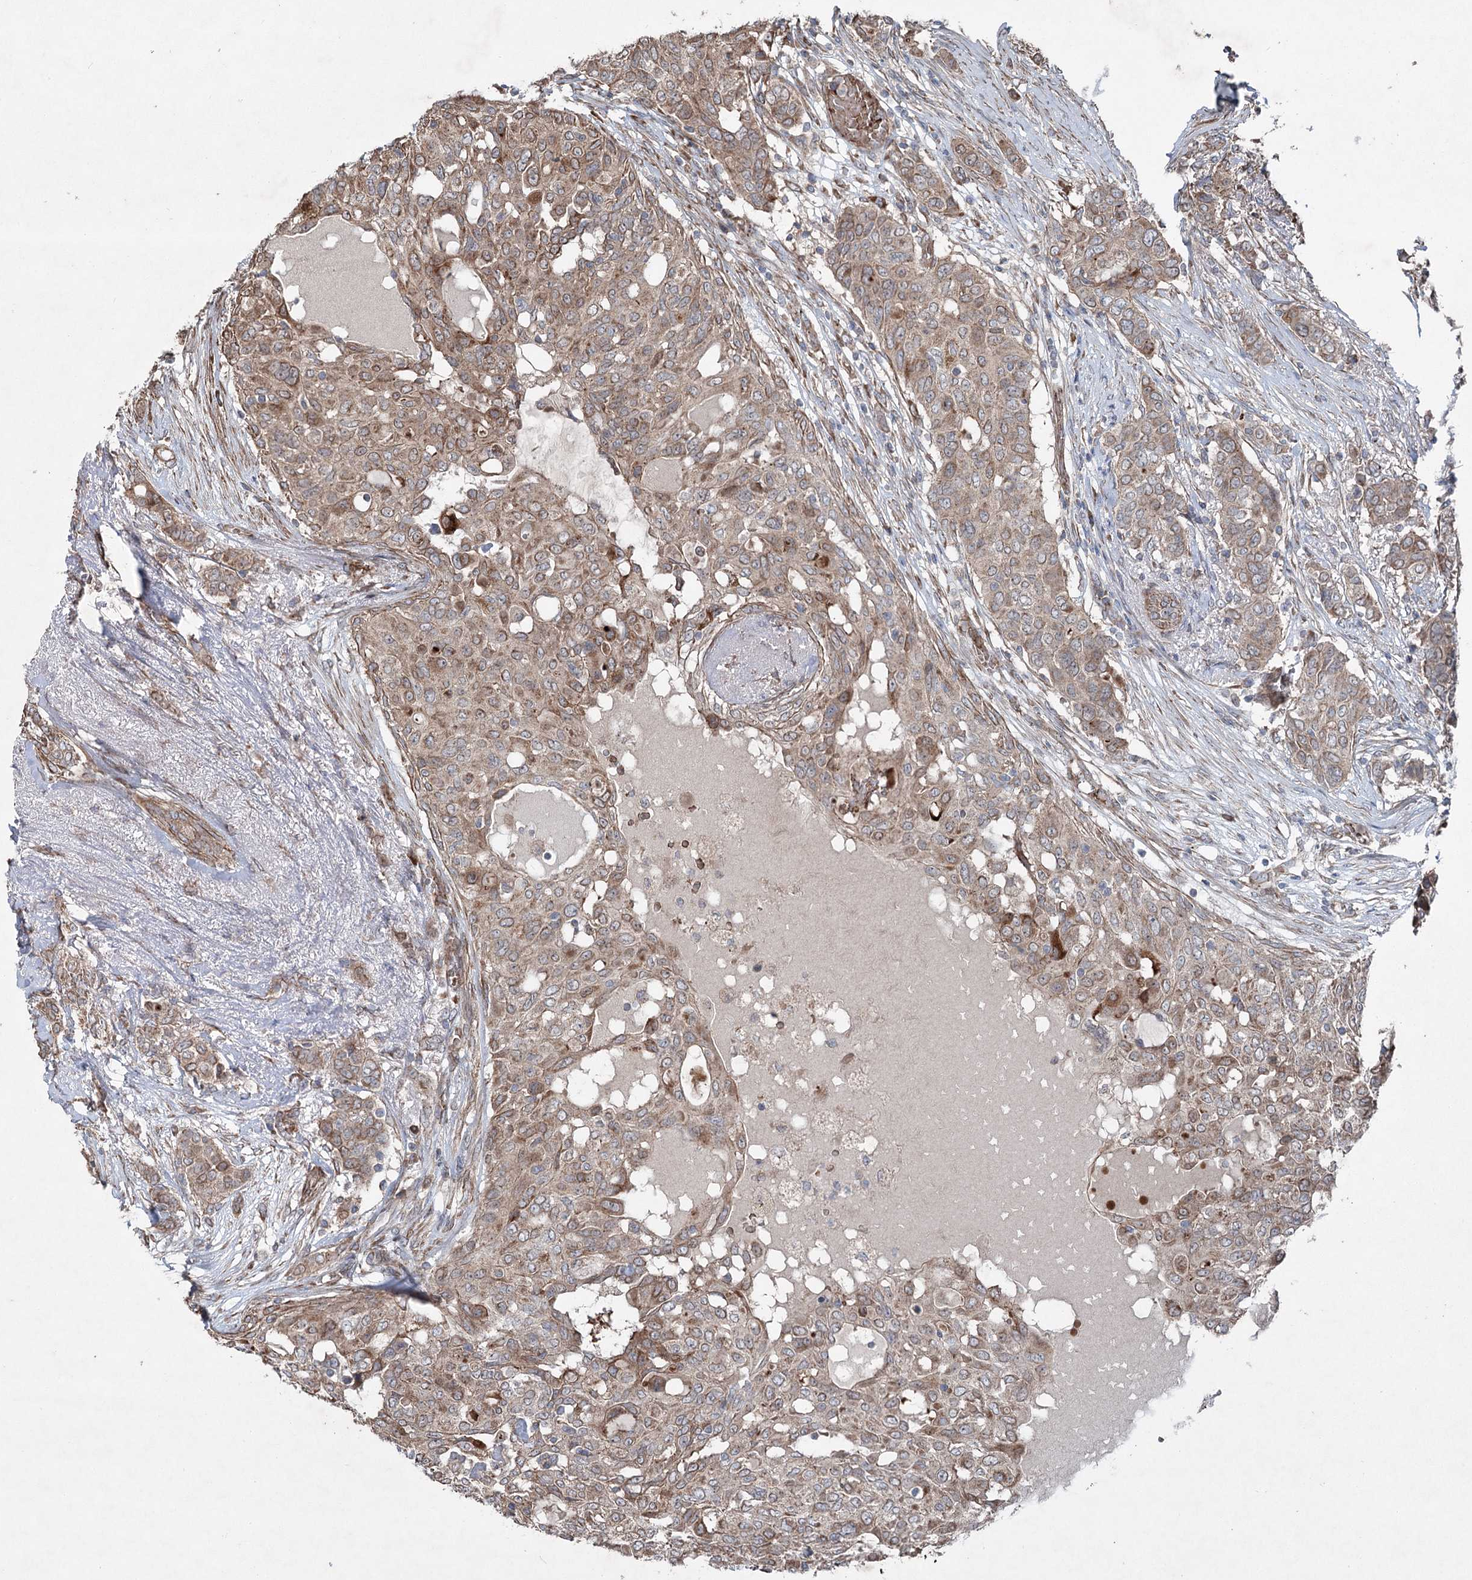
{"staining": {"intensity": "moderate", "quantity": "25%-75%", "location": "cytoplasmic/membranous"}, "tissue": "breast cancer", "cell_type": "Tumor cells", "image_type": "cancer", "snomed": [{"axis": "morphology", "description": "Lobular carcinoma"}, {"axis": "topography", "description": "Breast"}], "caption": "An immunohistochemistry (IHC) photomicrograph of neoplastic tissue is shown. Protein staining in brown labels moderate cytoplasmic/membranous positivity in breast lobular carcinoma within tumor cells. (DAB (3,3'-diaminobenzidine) IHC with brightfield microscopy, high magnification).", "gene": "SERINC5", "patient": {"sex": "female", "age": 51}}